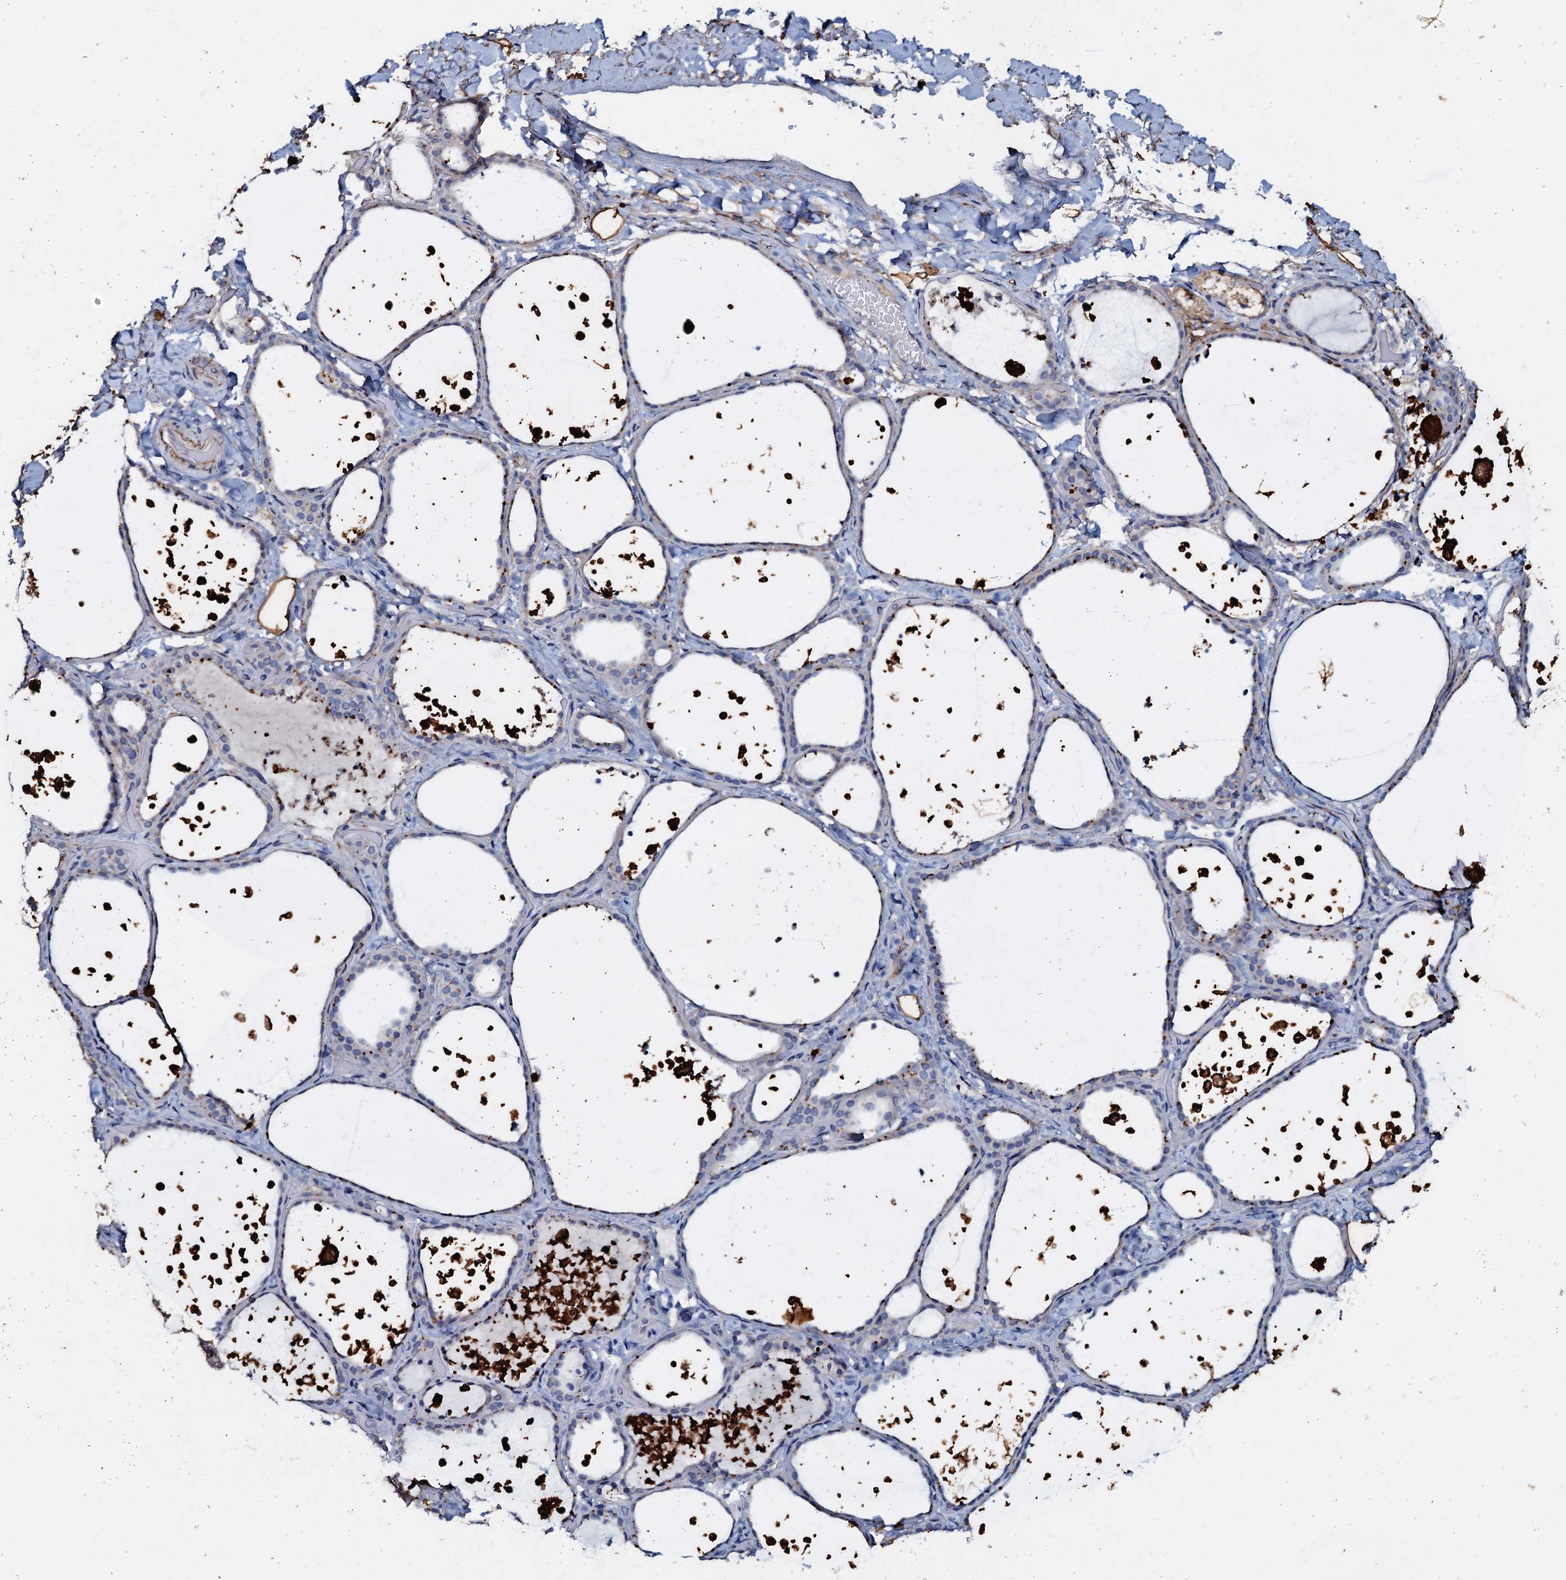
{"staining": {"intensity": "moderate", "quantity": "25%-75%", "location": "cytoplasmic/membranous"}, "tissue": "thyroid gland", "cell_type": "Glandular cells", "image_type": "normal", "snomed": [{"axis": "morphology", "description": "Normal tissue, NOS"}, {"axis": "topography", "description": "Thyroid gland"}], "caption": "Protein analysis of unremarkable thyroid gland exhibits moderate cytoplasmic/membranous staining in about 25%-75% of glandular cells.", "gene": "MANSC4", "patient": {"sex": "female", "age": 44}}